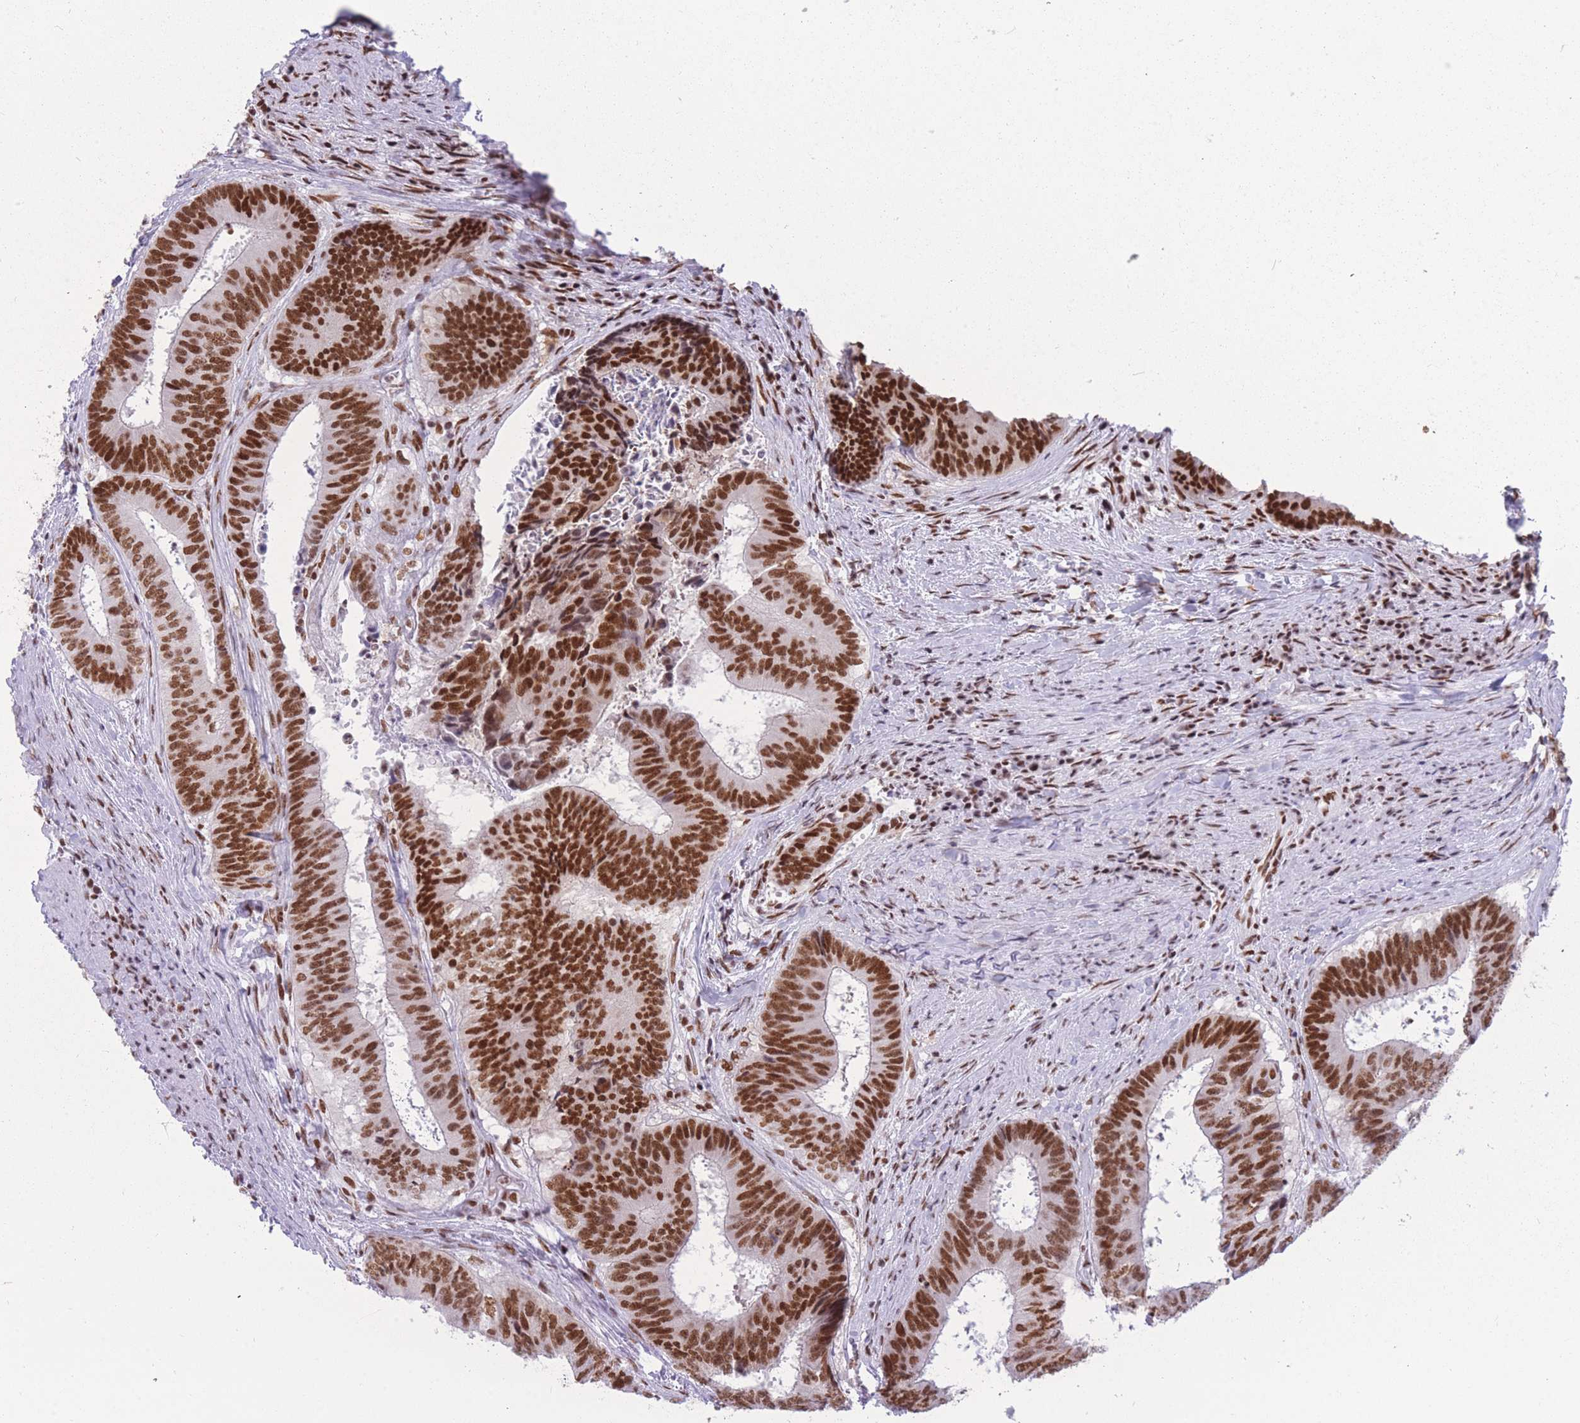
{"staining": {"intensity": "strong", "quantity": ">75%", "location": "nuclear"}, "tissue": "colorectal cancer", "cell_type": "Tumor cells", "image_type": "cancer", "snomed": [{"axis": "morphology", "description": "Adenocarcinoma, NOS"}, {"axis": "topography", "description": "Rectum"}], "caption": "This is an image of immunohistochemistry (IHC) staining of colorectal cancer (adenocarcinoma), which shows strong expression in the nuclear of tumor cells.", "gene": "HNRNPUL1", "patient": {"sex": "male", "age": 72}}